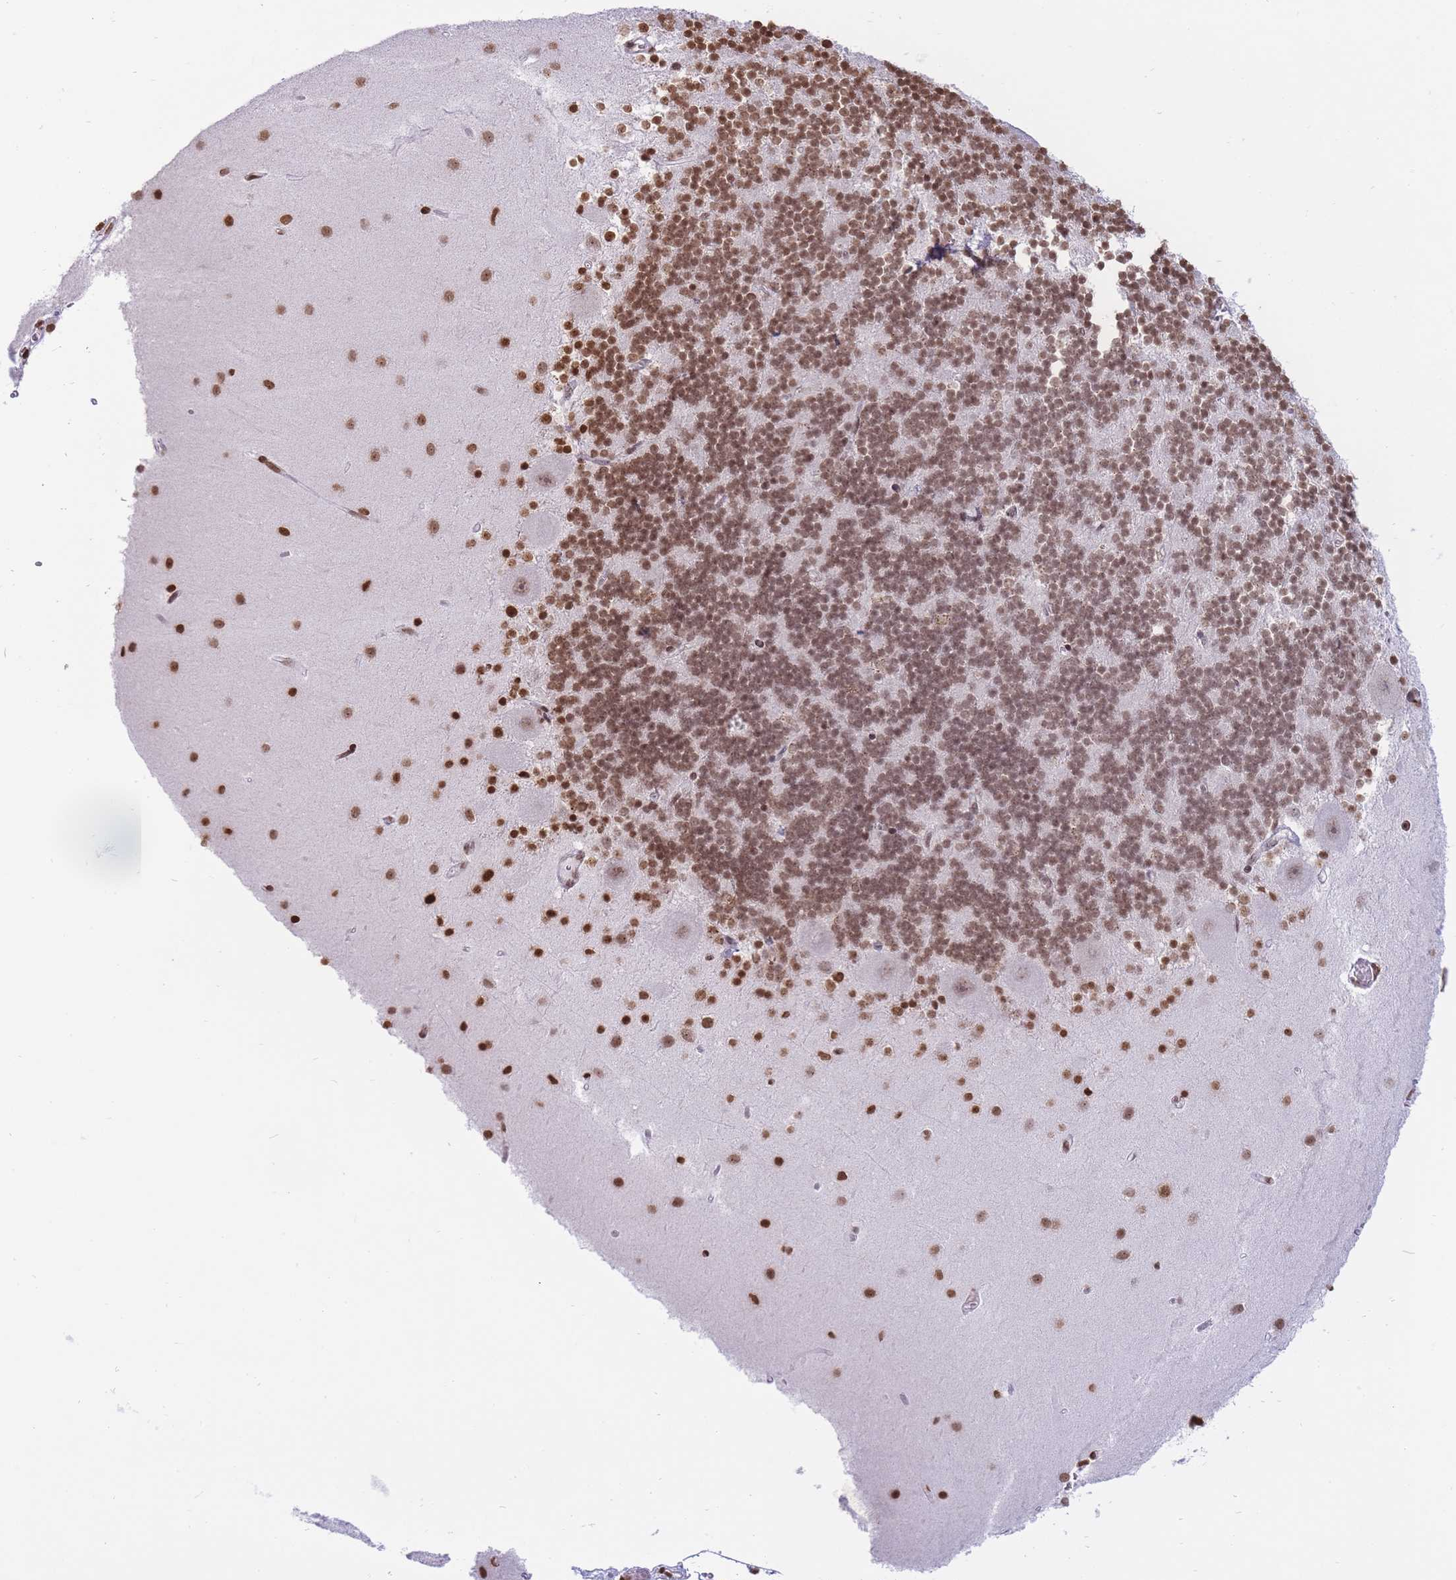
{"staining": {"intensity": "moderate", "quantity": ">75%", "location": "nuclear"}, "tissue": "cerebellum", "cell_type": "Cells in granular layer", "image_type": "normal", "snomed": [{"axis": "morphology", "description": "Normal tissue, NOS"}, {"axis": "topography", "description": "Cerebellum"}], "caption": "Cells in granular layer show moderate nuclear staining in approximately >75% of cells in unremarkable cerebellum.", "gene": "SHISAL1", "patient": {"sex": "male", "age": 54}}